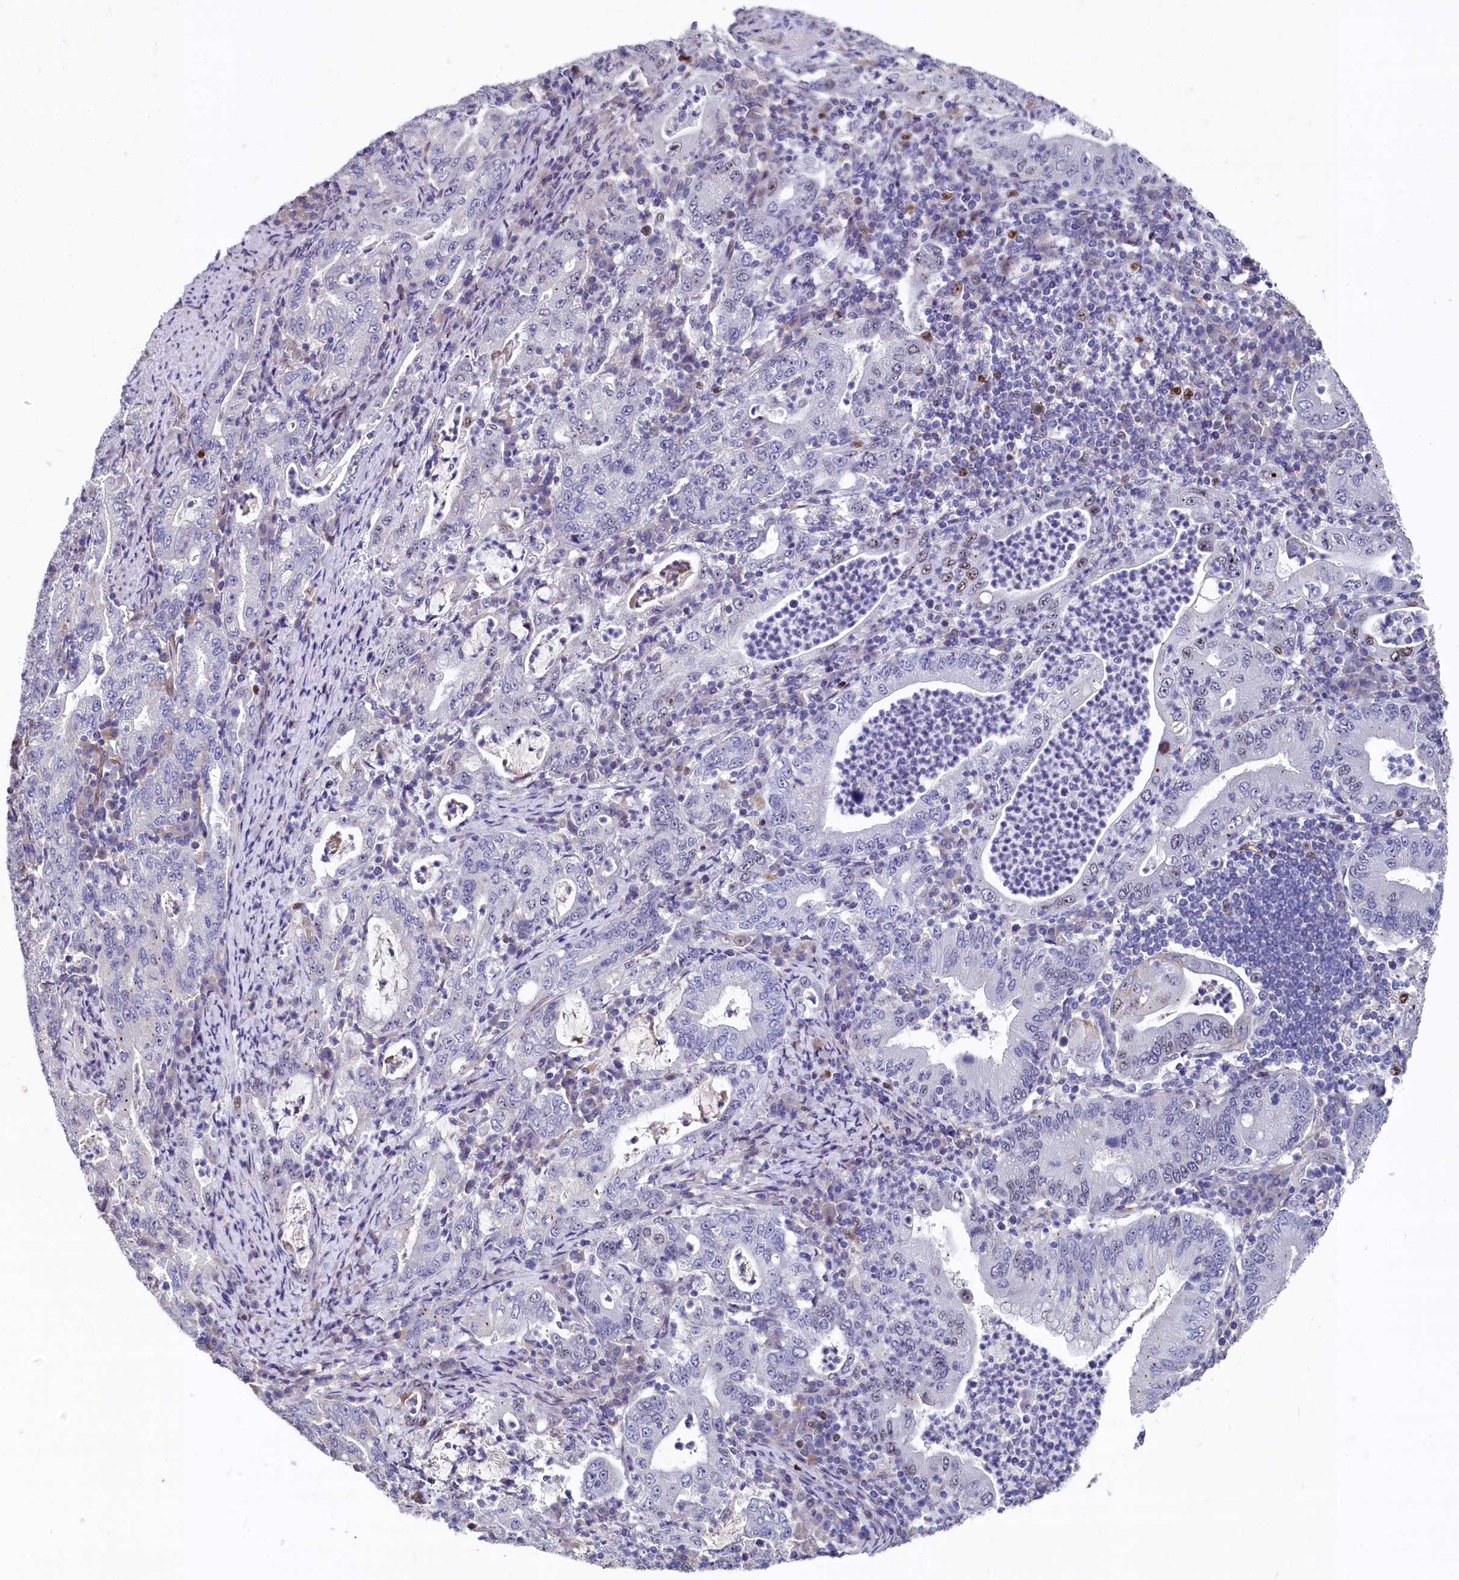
{"staining": {"intensity": "negative", "quantity": "none", "location": "none"}, "tissue": "stomach cancer", "cell_type": "Tumor cells", "image_type": "cancer", "snomed": [{"axis": "morphology", "description": "Normal tissue, NOS"}, {"axis": "morphology", "description": "Adenocarcinoma, NOS"}, {"axis": "topography", "description": "Esophagus"}, {"axis": "topography", "description": "Stomach, upper"}, {"axis": "topography", "description": "Peripheral nerve tissue"}], "caption": "Stomach adenocarcinoma stained for a protein using immunohistochemistry demonstrates no staining tumor cells.", "gene": "ASXL3", "patient": {"sex": "male", "age": 62}}